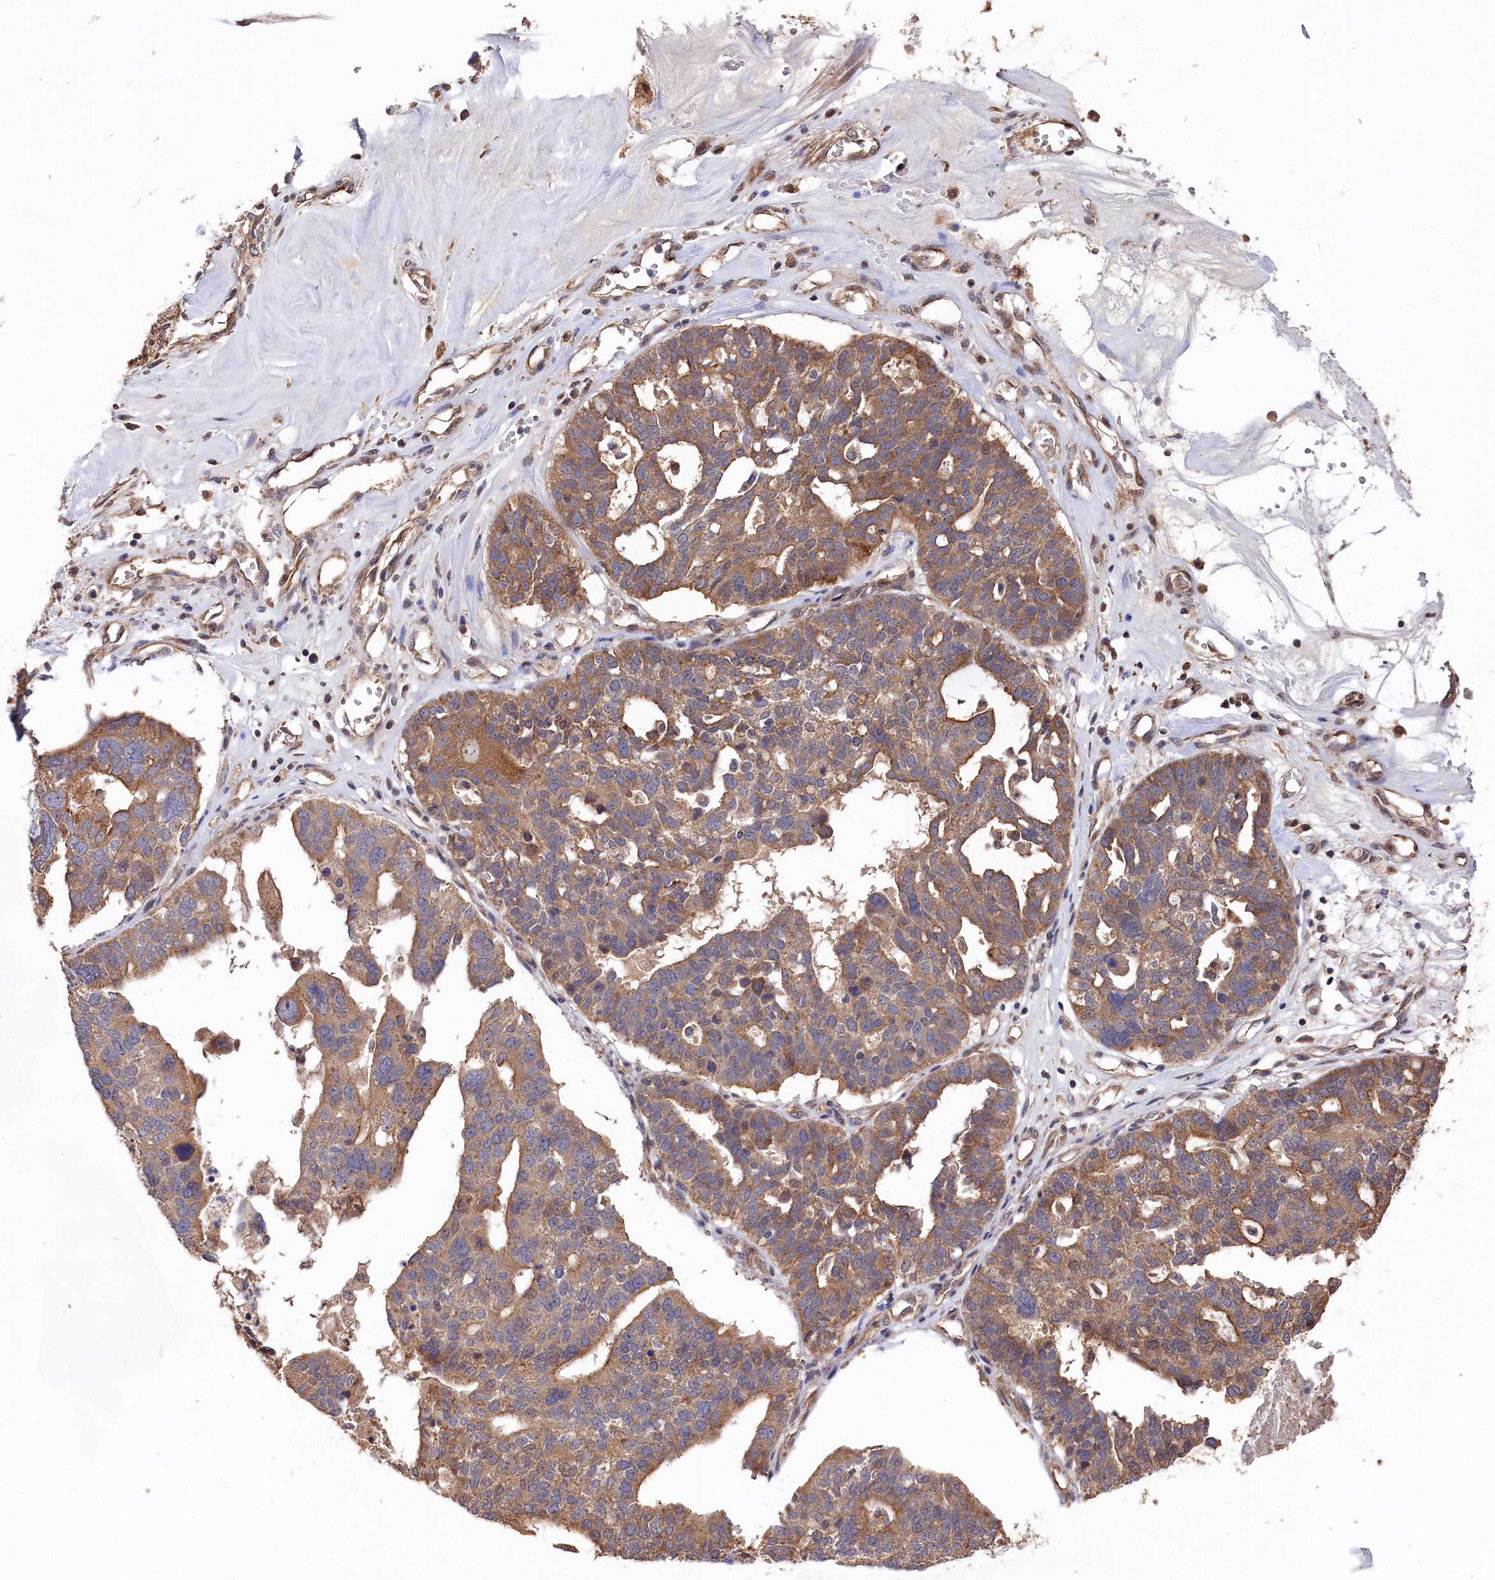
{"staining": {"intensity": "moderate", "quantity": ">75%", "location": "cytoplasmic/membranous"}, "tissue": "ovarian cancer", "cell_type": "Tumor cells", "image_type": "cancer", "snomed": [{"axis": "morphology", "description": "Cystadenocarcinoma, serous, NOS"}, {"axis": "topography", "description": "Ovary"}], "caption": "Brown immunohistochemical staining in ovarian serous cystadenocarcinoma exhibits moderate cytoplasmic/membranous expression in about >75% of tumor cells.", "gene": "SLC12A4", "patient": {"sex": "female", "age": 59}}